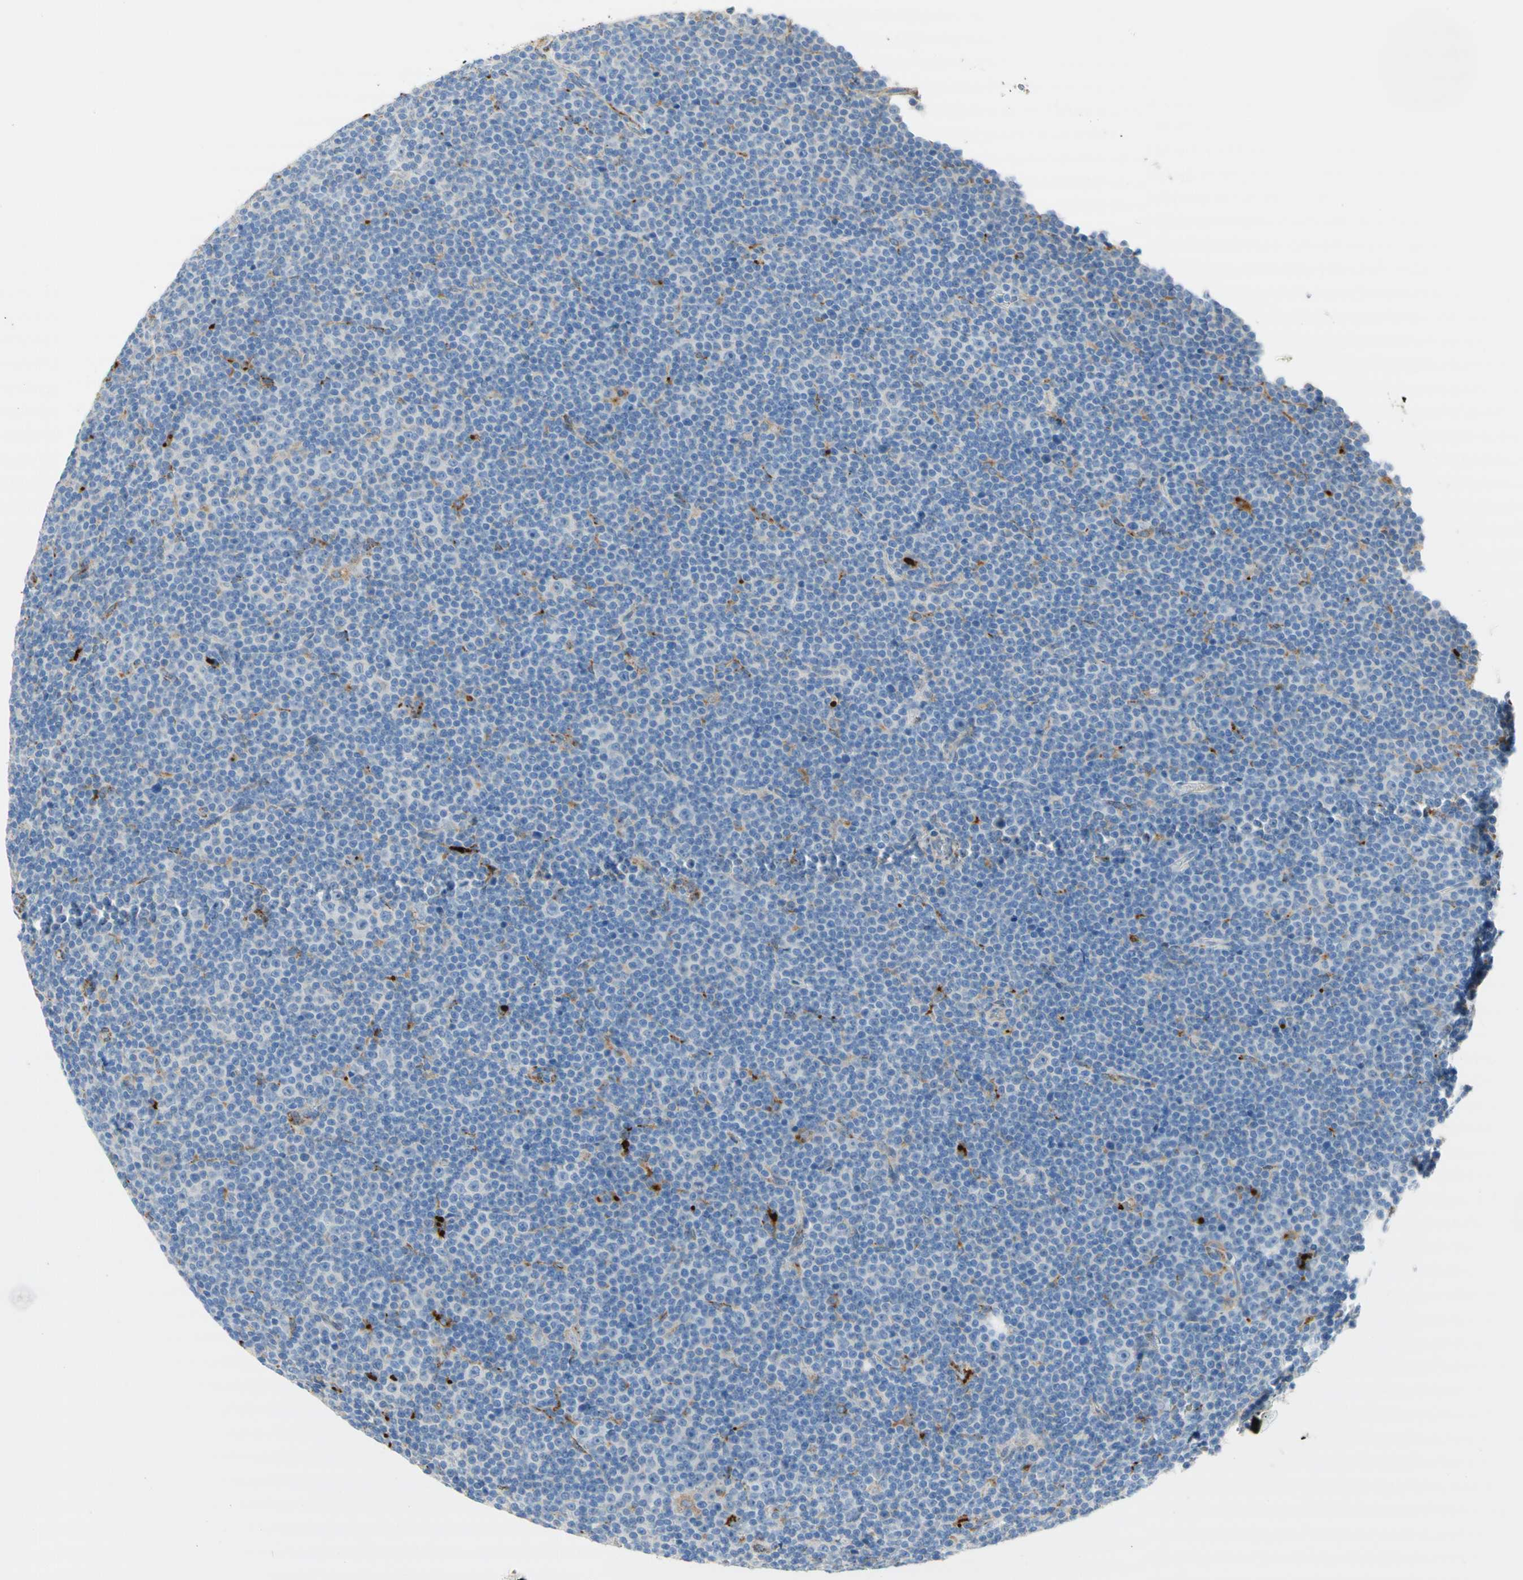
{"staining": {"intensity": "negative", "quantity": "none", "location": "none"}, "tissue": "lymphoma", "cell_type": "Tumor cells", "image_type": "cancer", "snomed": [{"axis": "morphology", "description": "Malignant lymphoma, non-Hodgkin's type, Low grade"}, {"axis": "topography", "description": "Lymph node"}], "caption": "Lymphoma was stained to show a protein in brown. There is no significant staining in tumor cells.", "gene": "URB2", "patient": {"sex": "female", "age": 67}}